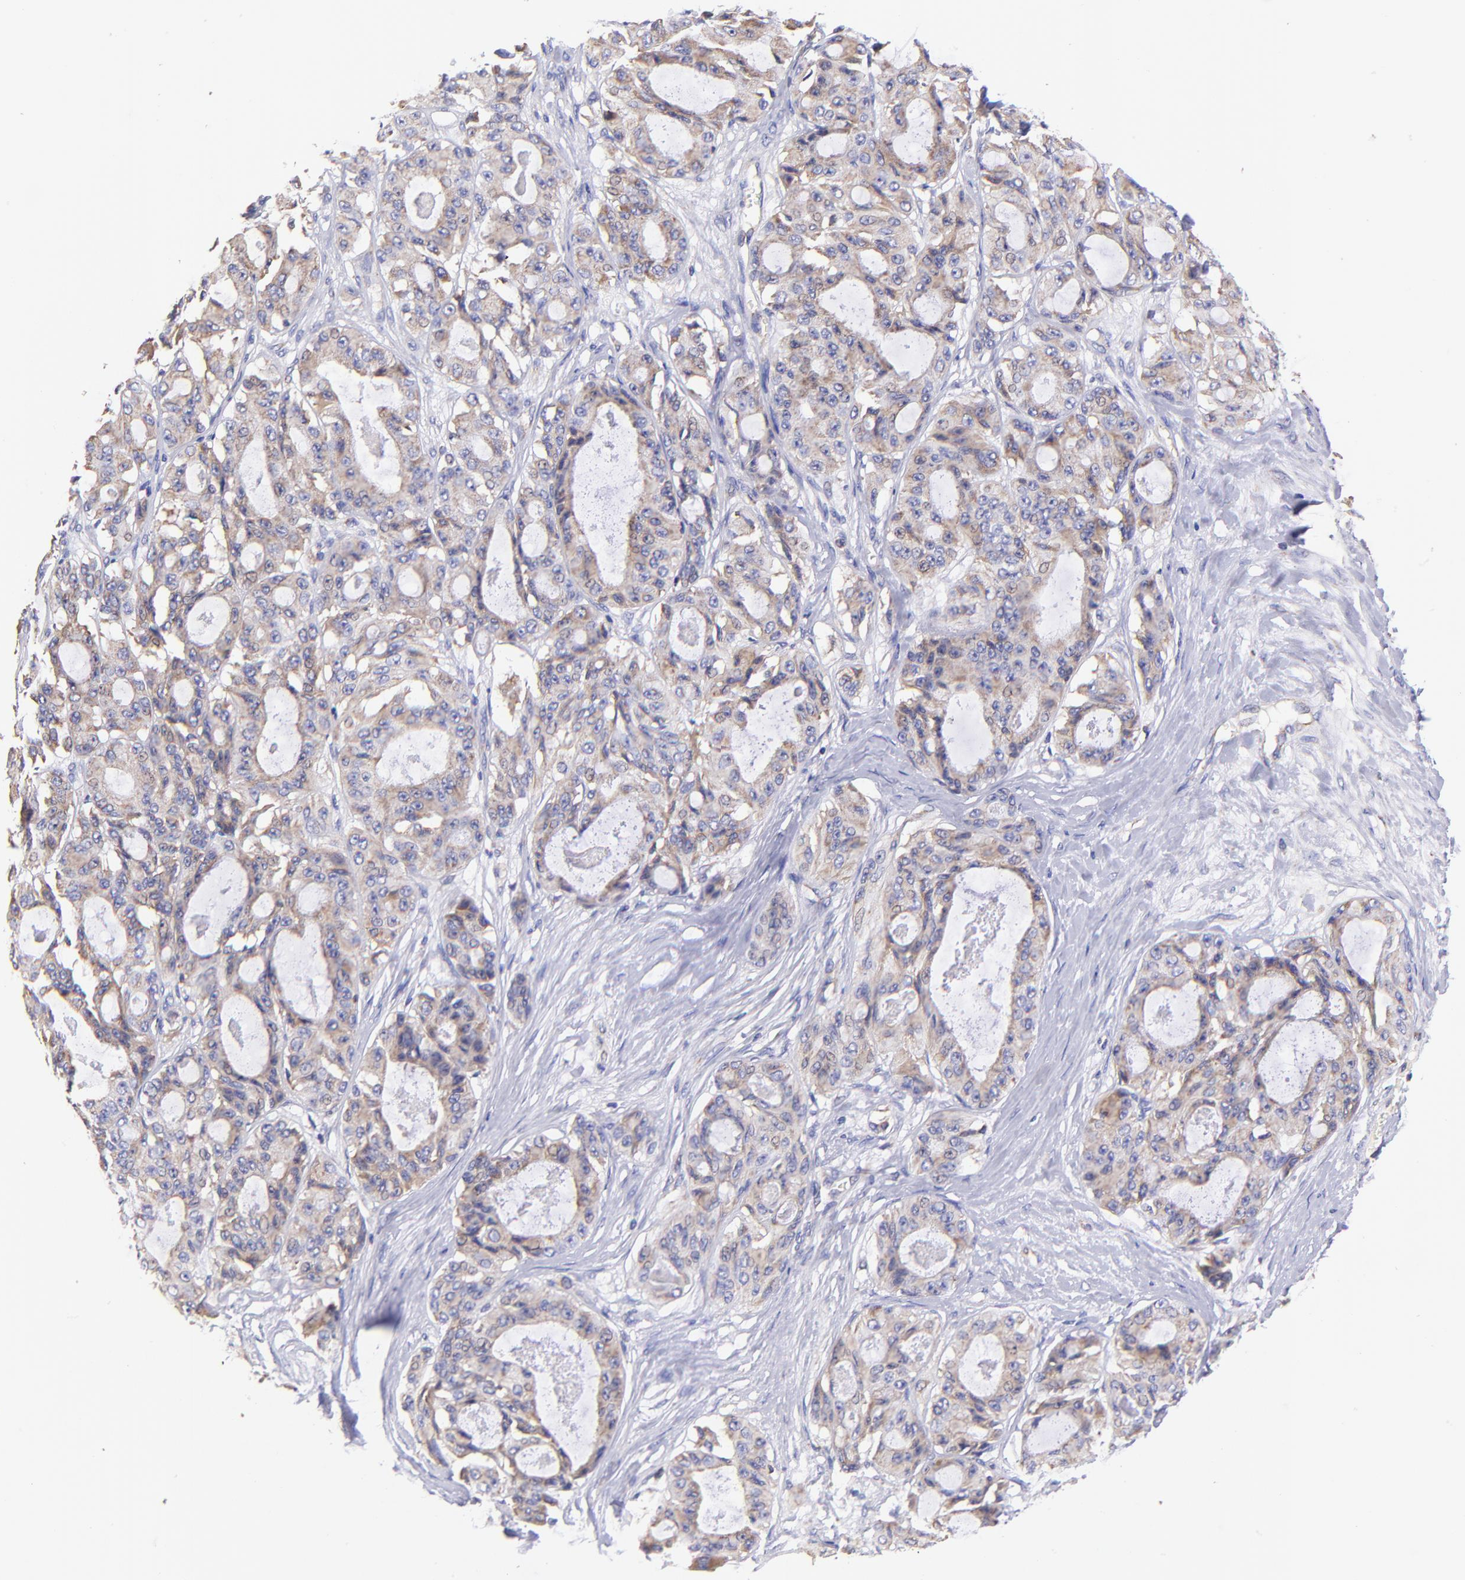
{"staining": {"intensity": "weak", "quantity": ">75%", "location": "cytoplasmic/membranous"}, "tissue": "ovarian cancer", "cell_type": "Tumor cells", "image_type": "cancer", "snomed": [{"axis": "morphology", "description": "Carcinoma, endometroid"}, {"axis": "topography", "description": "Ovary"}], "caption": "An image of human endometroid carcinoma (ovarian) stained for a protein exhibits weak cytoplasmic/membranous brown staining in tumor cells.", "gene": "PREX1", "patient": {"sex": "female", "age": 61}}